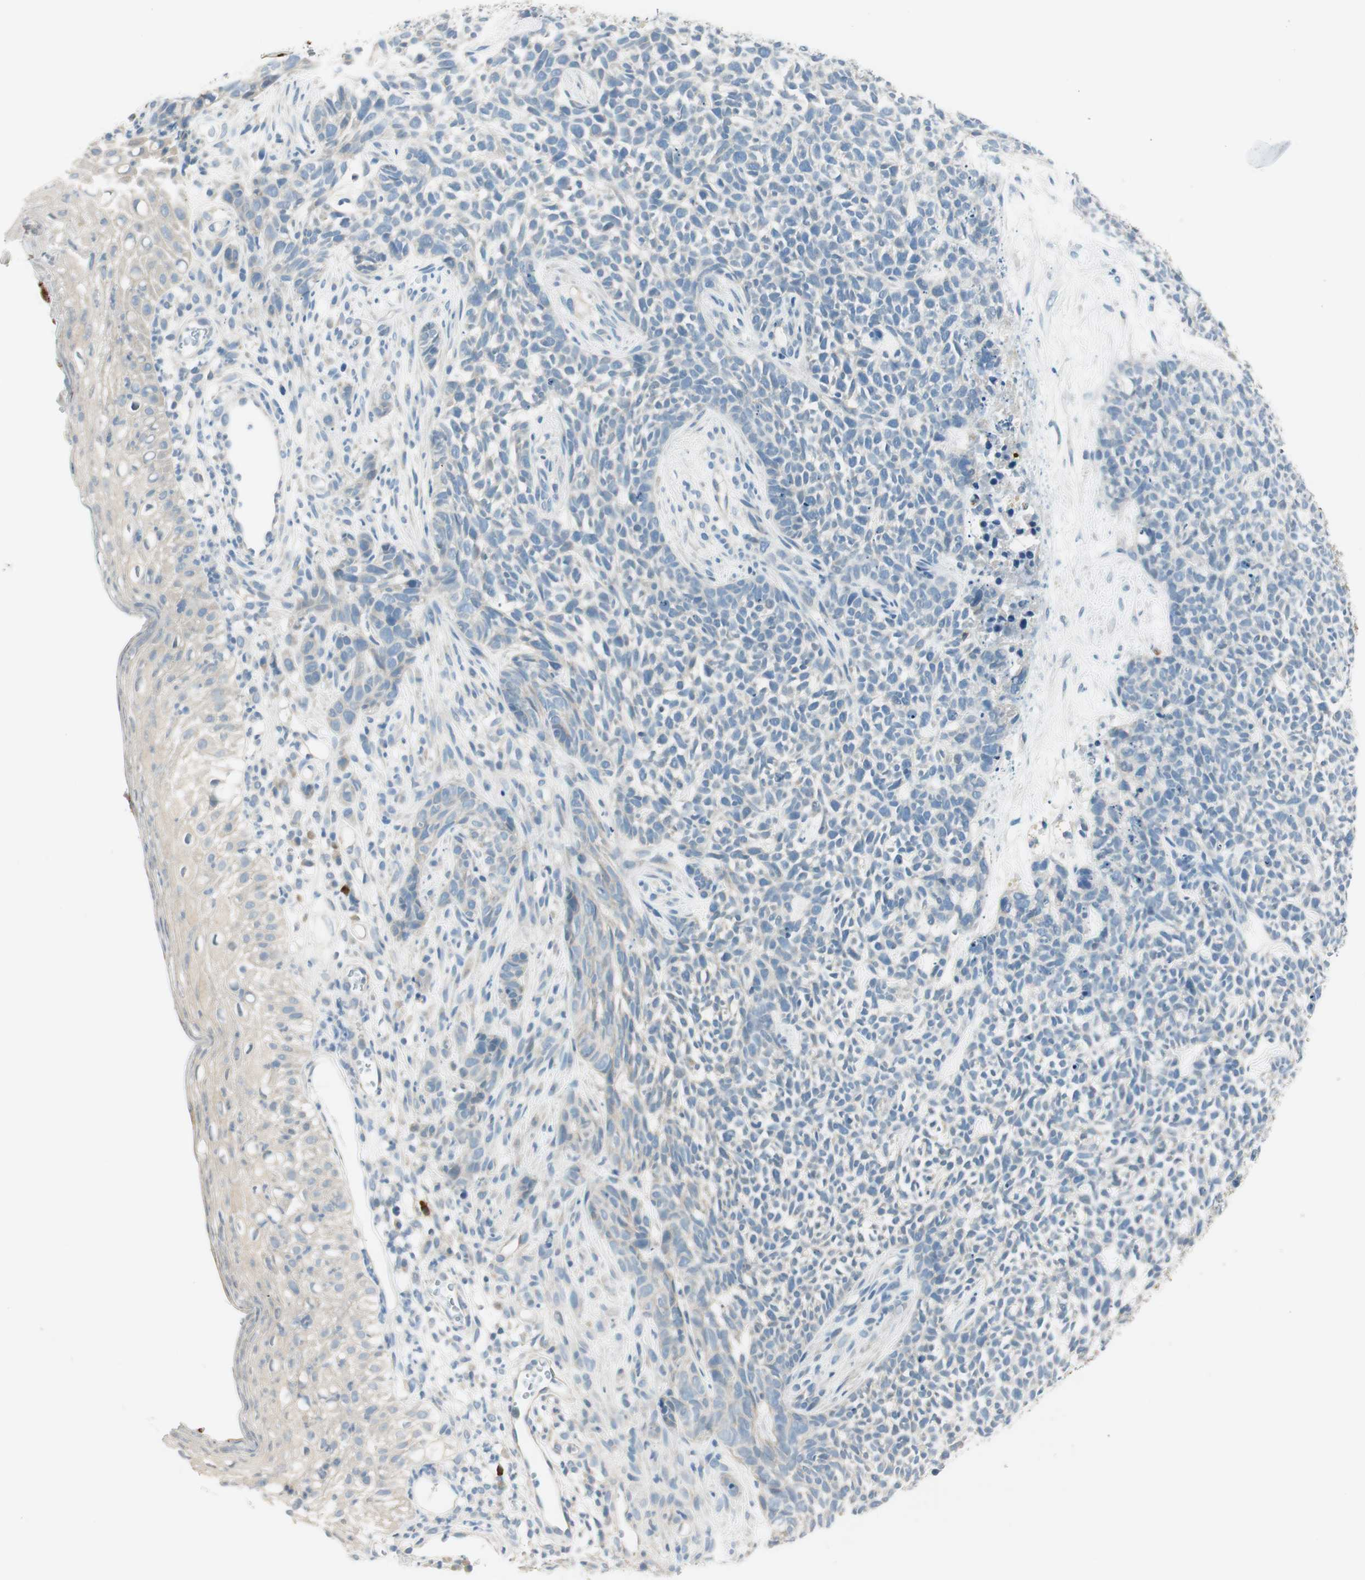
{"staining": {"intensity": "negative", "quantity": "none", "location": "none"}, "tissue": "skin cancer", "cell_type": "Tumor cells", "image_type": "cancer", "snomed": [{"axis": "morphology", "description": "Basal cell carcinoma"}, {"axis": "topography", "description": "Skin"}], "caption": "Histopathology image shows no significant protein expression in tumor cells of skin basal cell carcinoma.", "gene": "TACR3", "patient": {"sex": "female", "age": 84}}